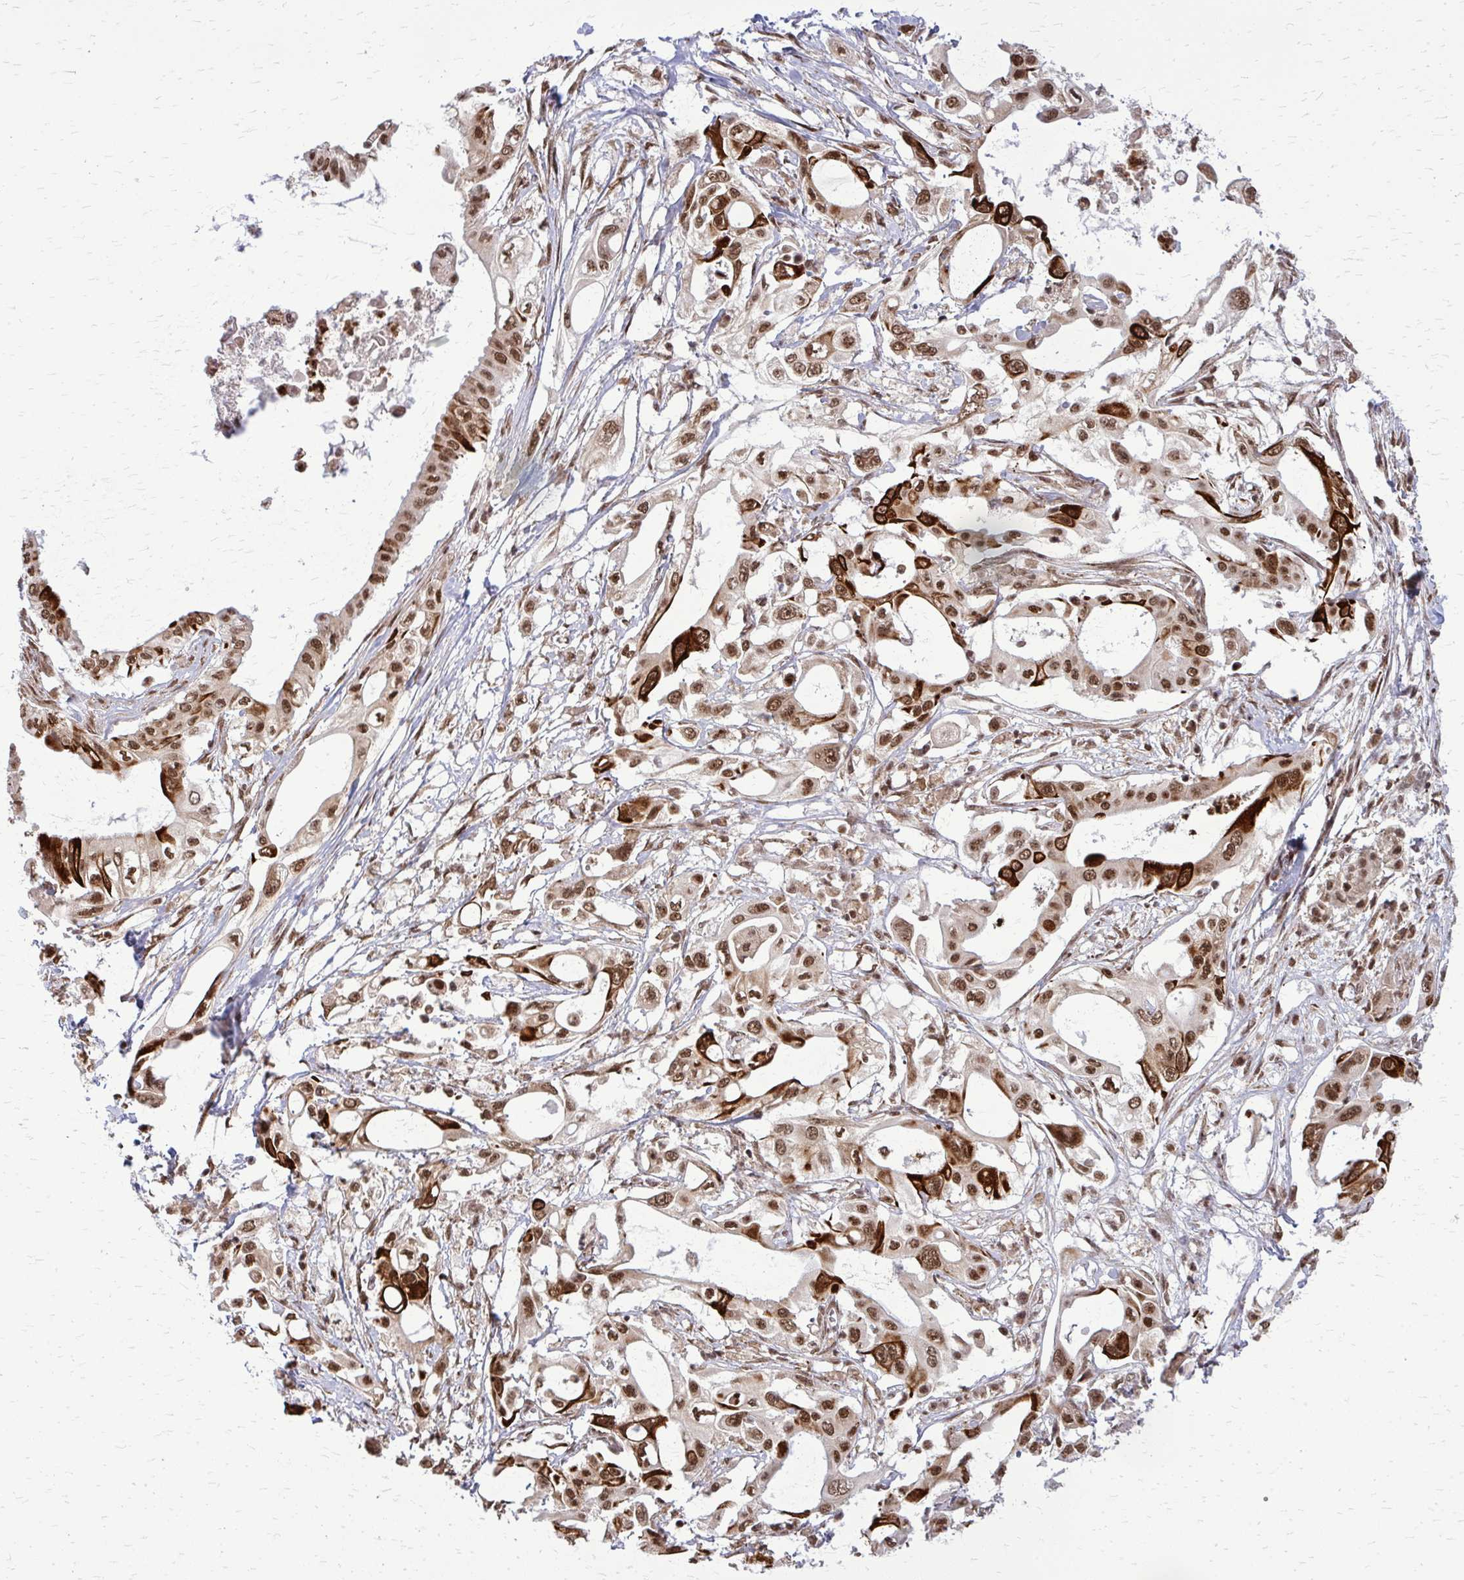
{"staining": {"intensity": "strong", "quantity": ">75%", "location": "cytoplasmic/membranous,nuclear"}, "tissue": "pancreatic cancer", "cell_type": "Tumor cells", "image_type": "cancer", "snomed": [{"axis": "morphology", "description": "Adenocarcinoma, NOS"}, {"axis": "topography", "description": "Pancreas"}], "caption": "This histopathology image exhibits immunohistochemistry (IHC) staining of human pancreatic cancer (adenocarcinoma), with high strong cytoplasmic/membranous and nuclear staining in approximately >75% of tumor cells.", "gene": "HDAC3", "patient": {"sex": "female", "age": 68}}